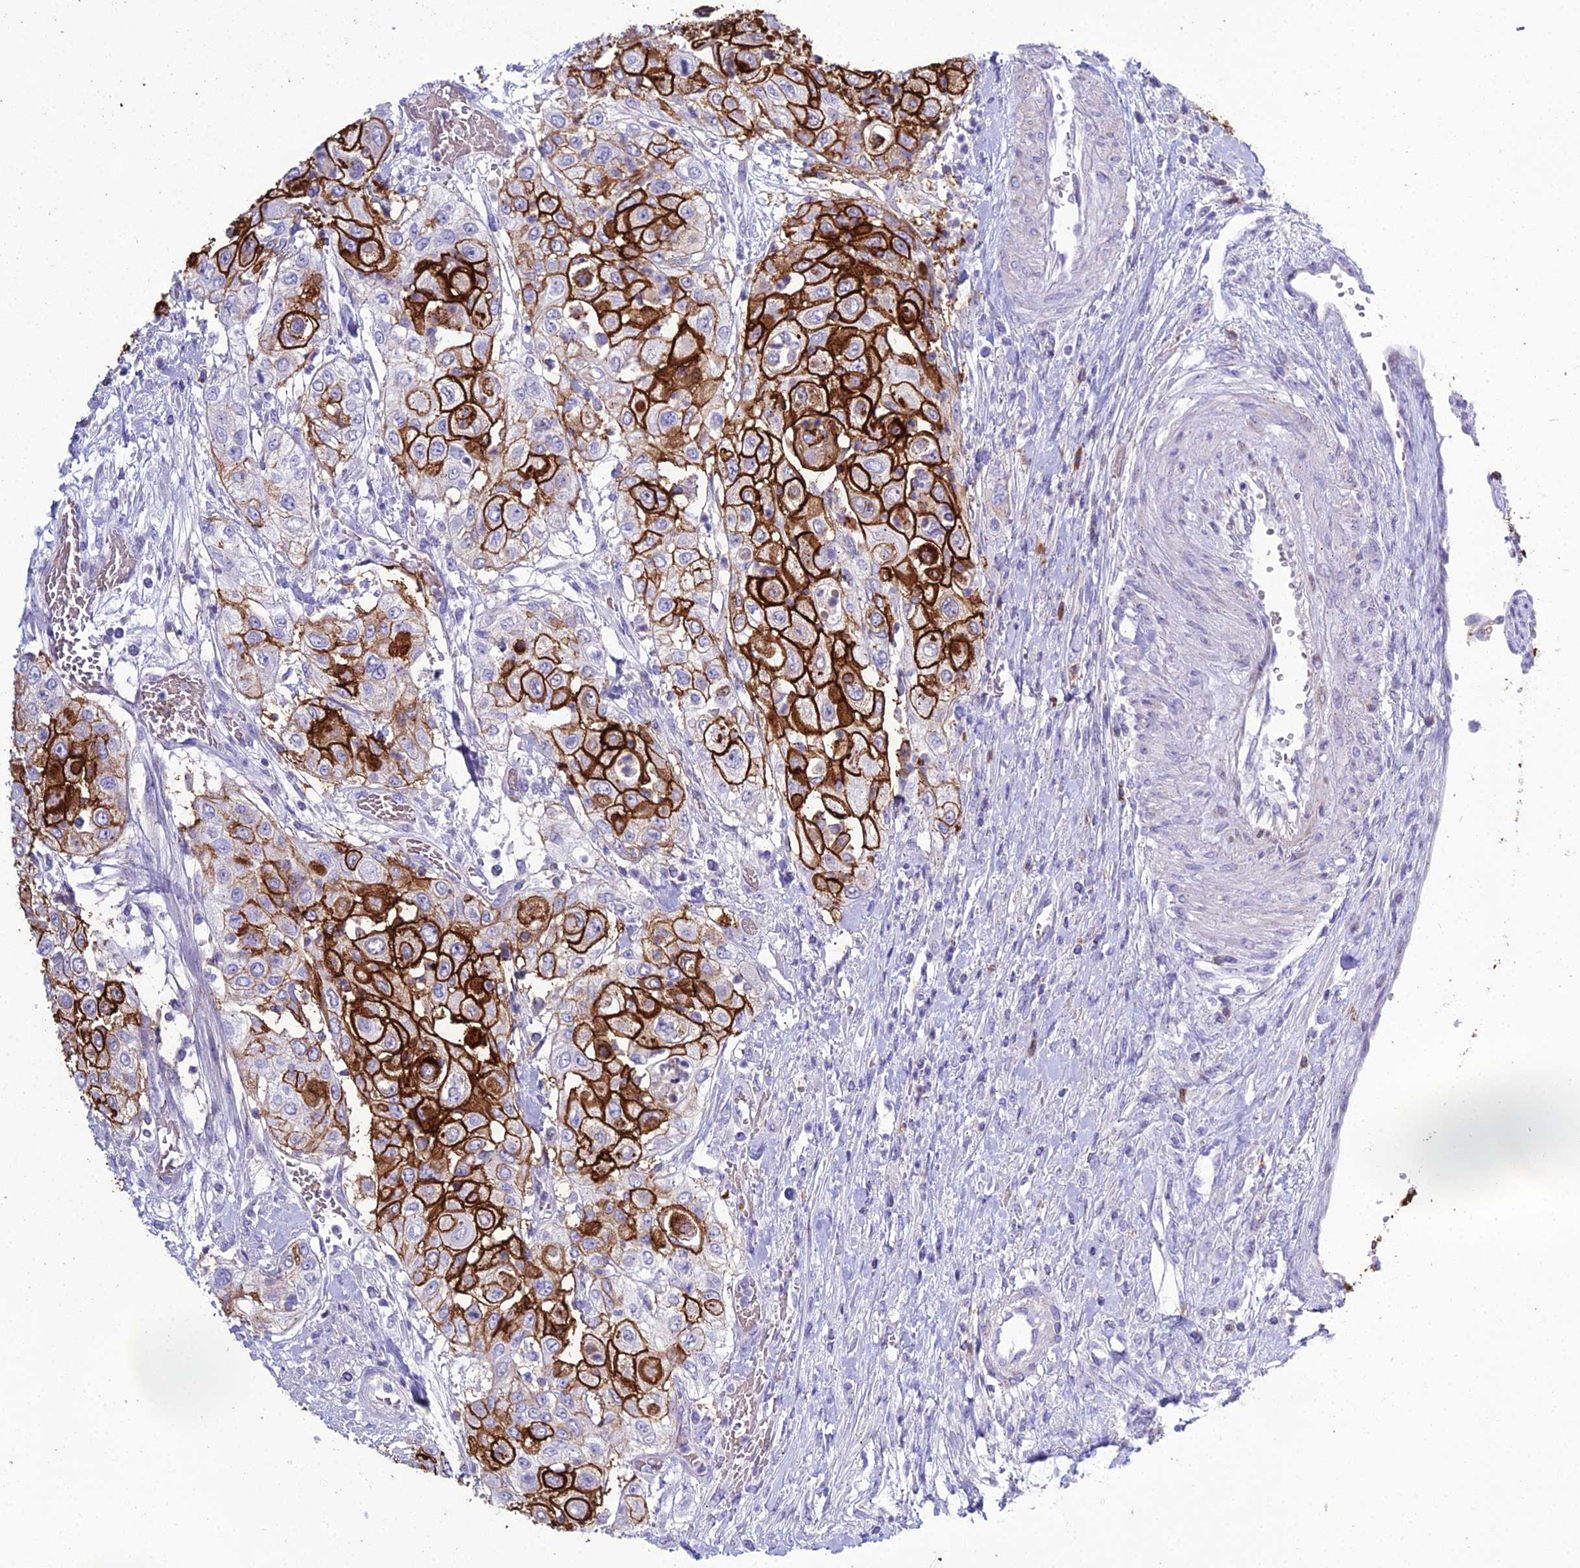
{"staining": {"intensity": "strong", "quantity": ">75%", "location": "cytoplasmic/membranous"}, "tissue": "urothelial cancer", "cell_type": "Tumor cells", "image_type": "cancer", "snomed": [{"axis": "morphology", "description": "Urothelial carcinoma, High grade"}, {"axis": "topography", "description": "Urinary bladder"}], "caption": "This is an image of immunohistochemistry (IHC) staining of urothelial carcinoma (high-grade), which shows strong expression in the cytoplasmic/membranous of tumor cells.", "gene": "OR1Q1", "patient": {"sex": "female", "age": 79}}